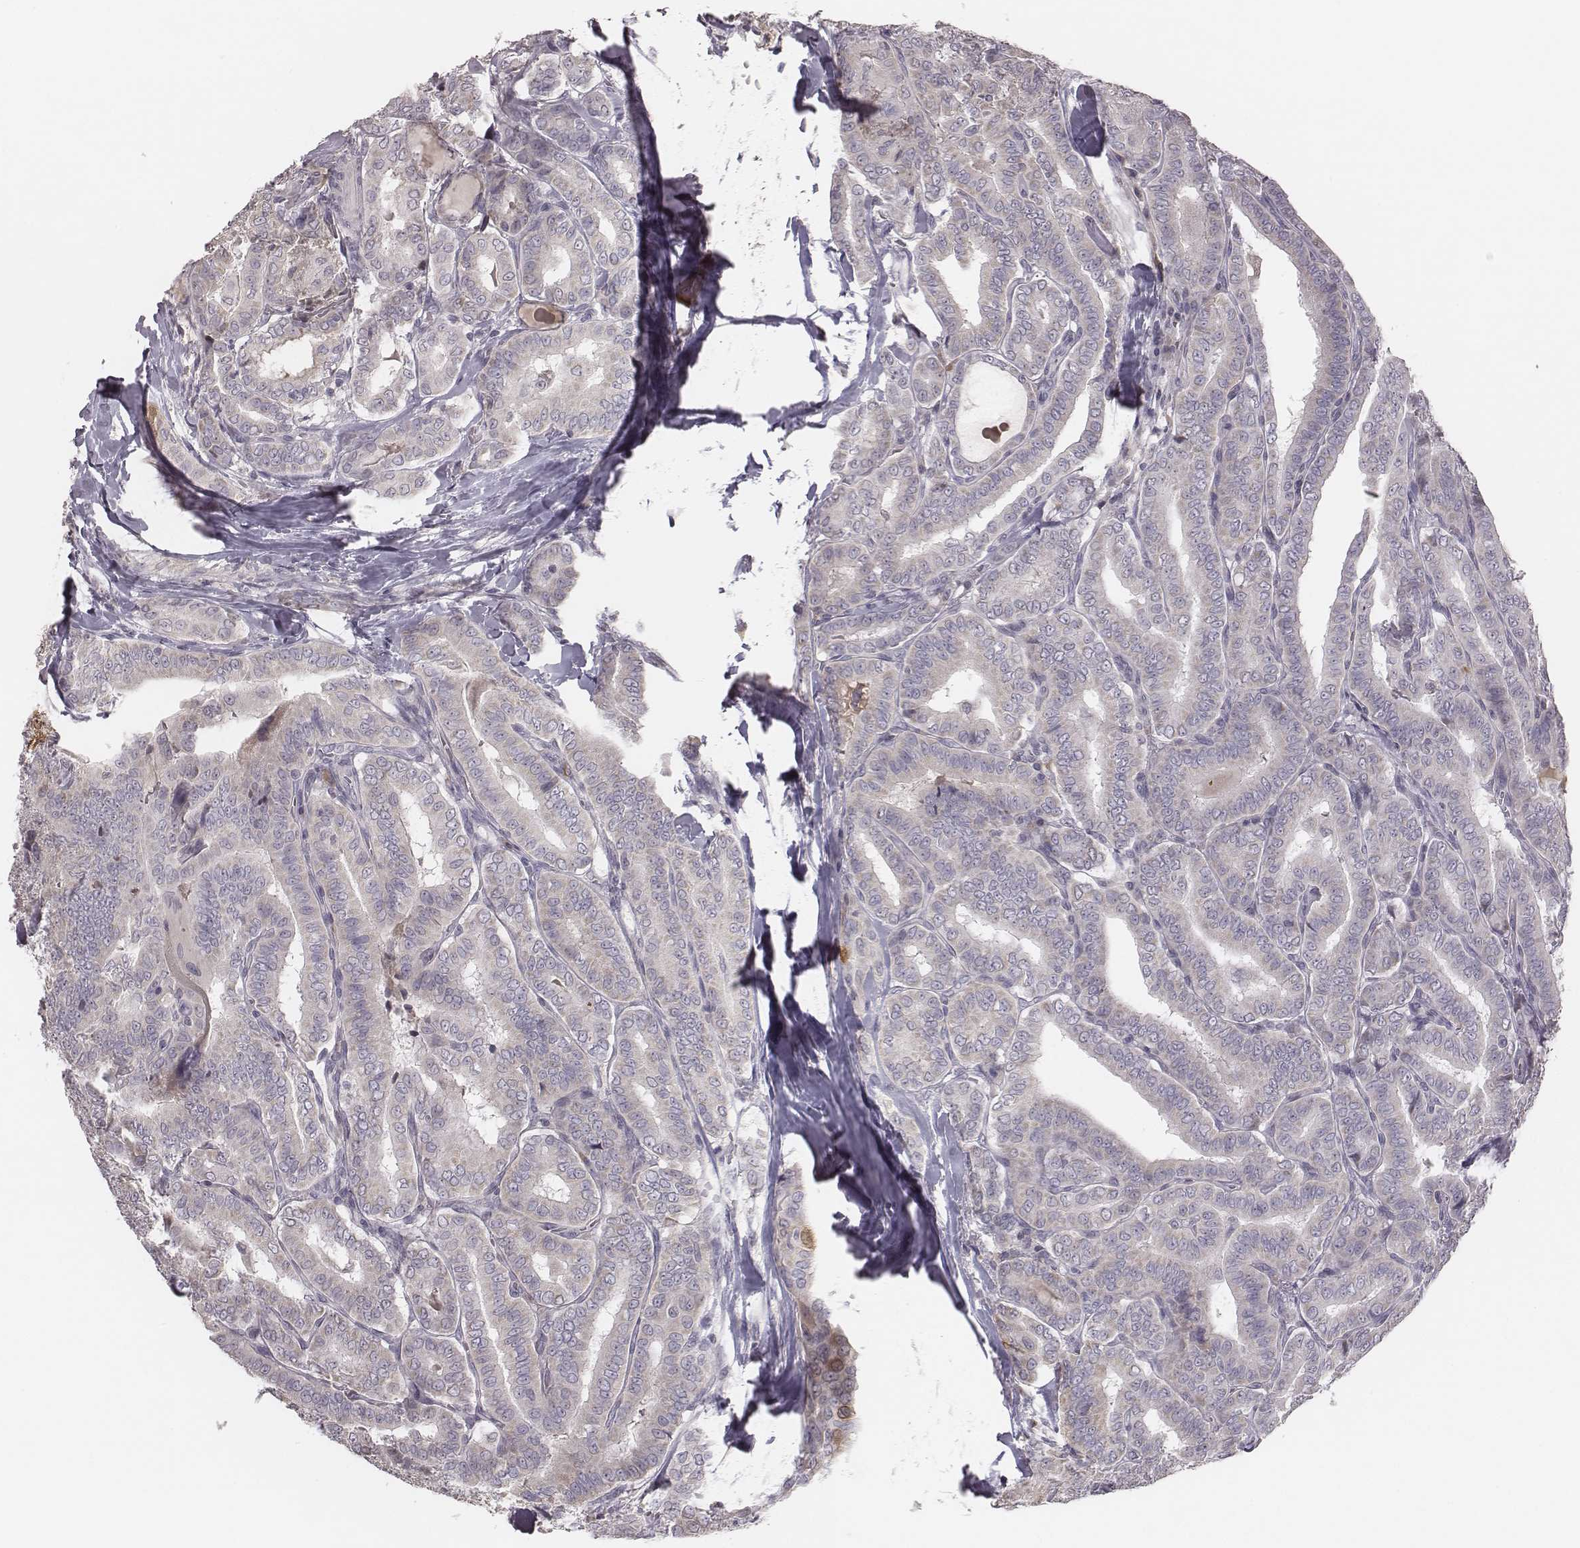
{"staining": {"intensity": "negative", "quantity": "none", "location": "none"}, "tissue": "thyroid cancer", "cell_type": "Tumor cells", "image_type": "cancer", "snomed": [{"axis": "morphology", "description": "Papillary adenocarcinoma, NOS"}, {"axis": "morphology", "description": "Papillary adenoma metastatic"}, {"axis": "topography", "description": "Thyroid gland"}], "caption": "Human thyroid cancer (papillary adenocarcinoma) stained for a protein using immunohistochemistry (IHC) displays no positivity in tumor cells.", "gene": "TLX3", "patient": {"sex": "female", "age": 50}}